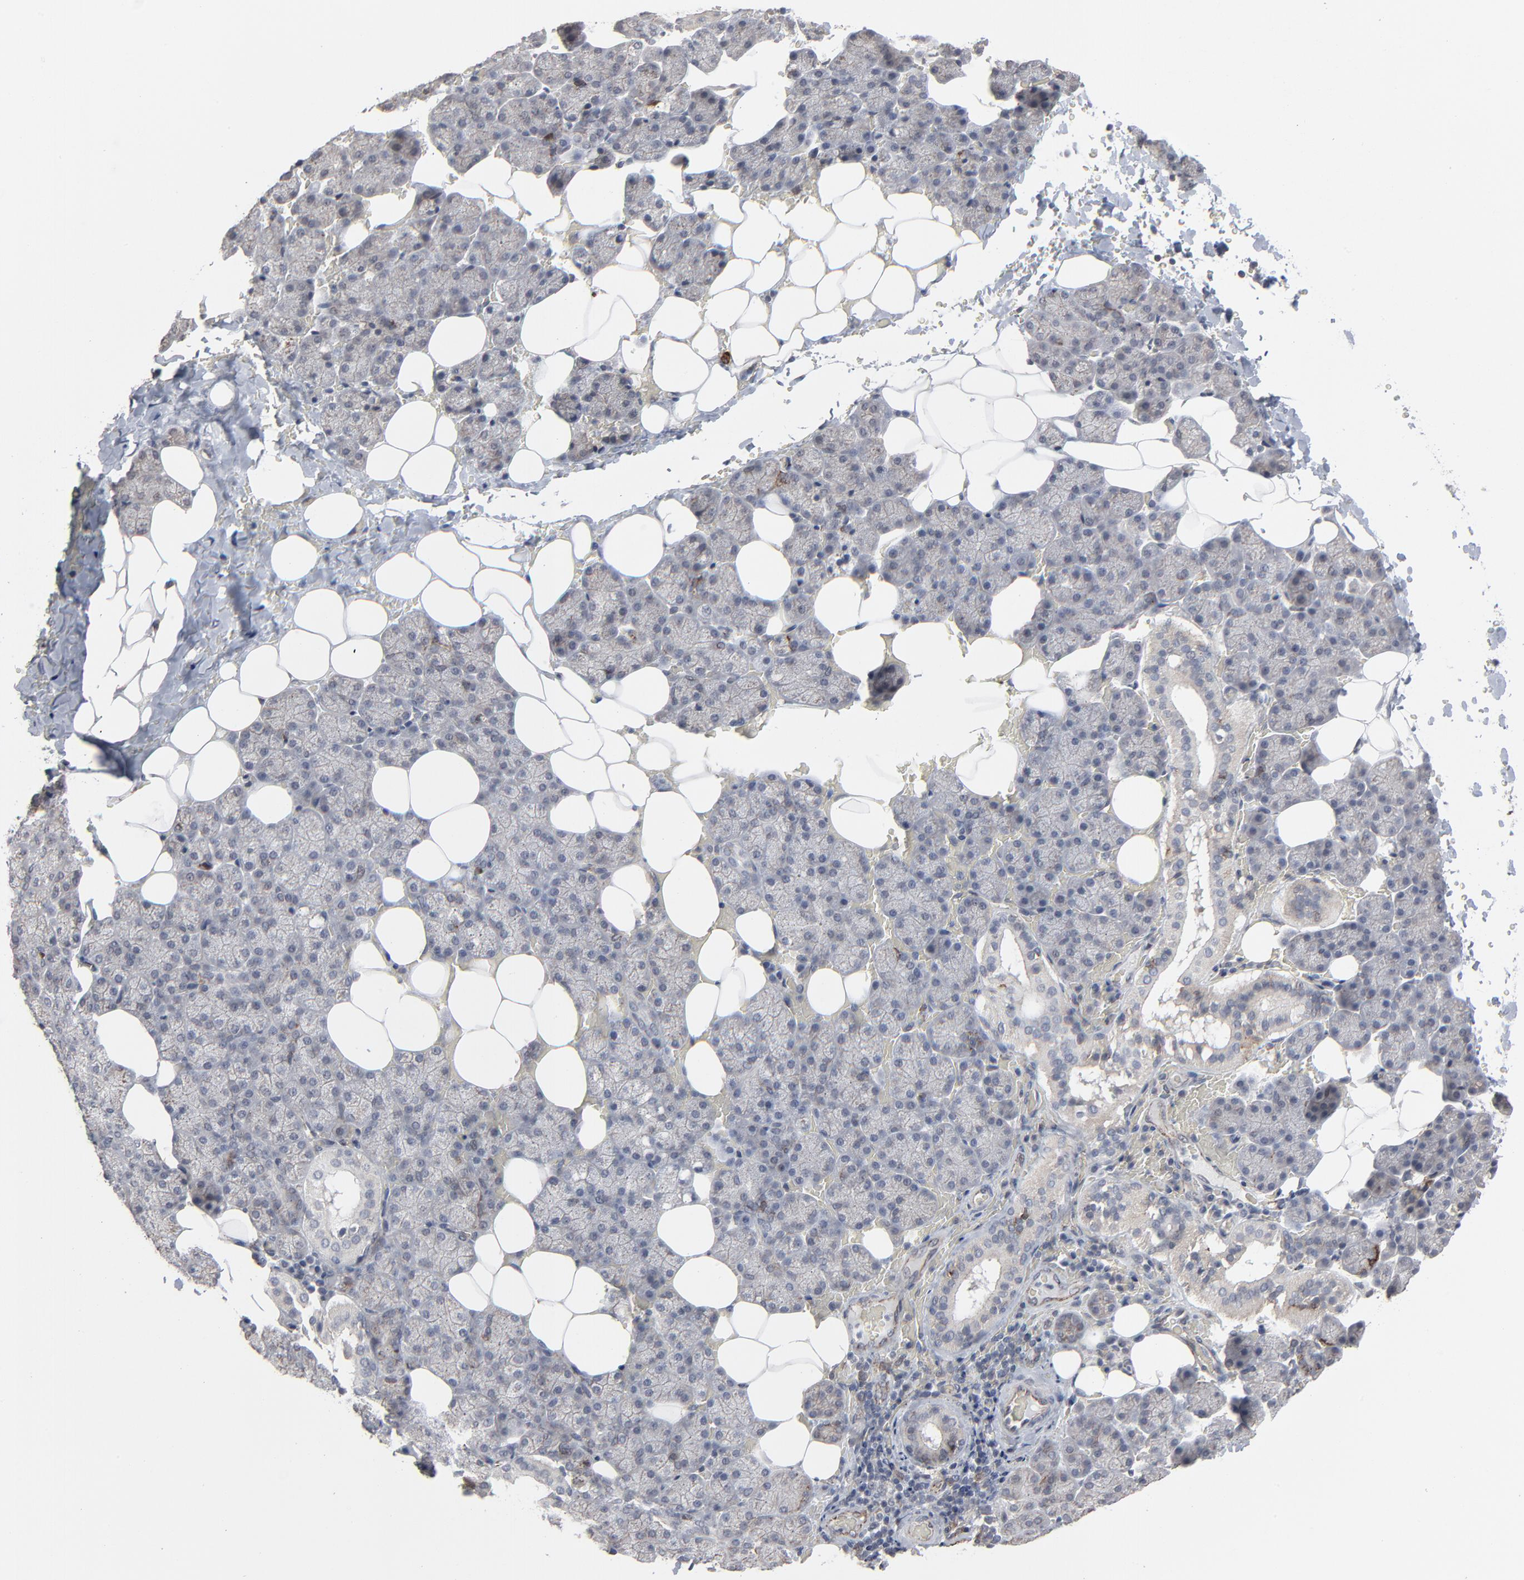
{"staining": {"intensity": "weak", "quantity": "25%-75%", "location": "cytoplasmic/membranous"}, "tissue": "salivary gland", "cell_type": "Glandular cells", "image_type": "normal", "snomed": [{"axis": "morphology", "description": "Normal tissue, NOS"}, {"axis": "topography", "description": "Lymph node"}, {"axis": "topography", "description": "Salivary gland"}], "caption": "A high-resolution image shows immunohistochemistry staining of normal salivary gland, which demonstrates weak cytoplasmic/membranous positivity in approximately 25%-75% of glandular cells. (DAB (3,3'-diaminobenzidine) IHC, brown staining for protein, blue staining for nuclei).", "gene": "CTNND1", "patient": {"sex": "male", "age": 8}}